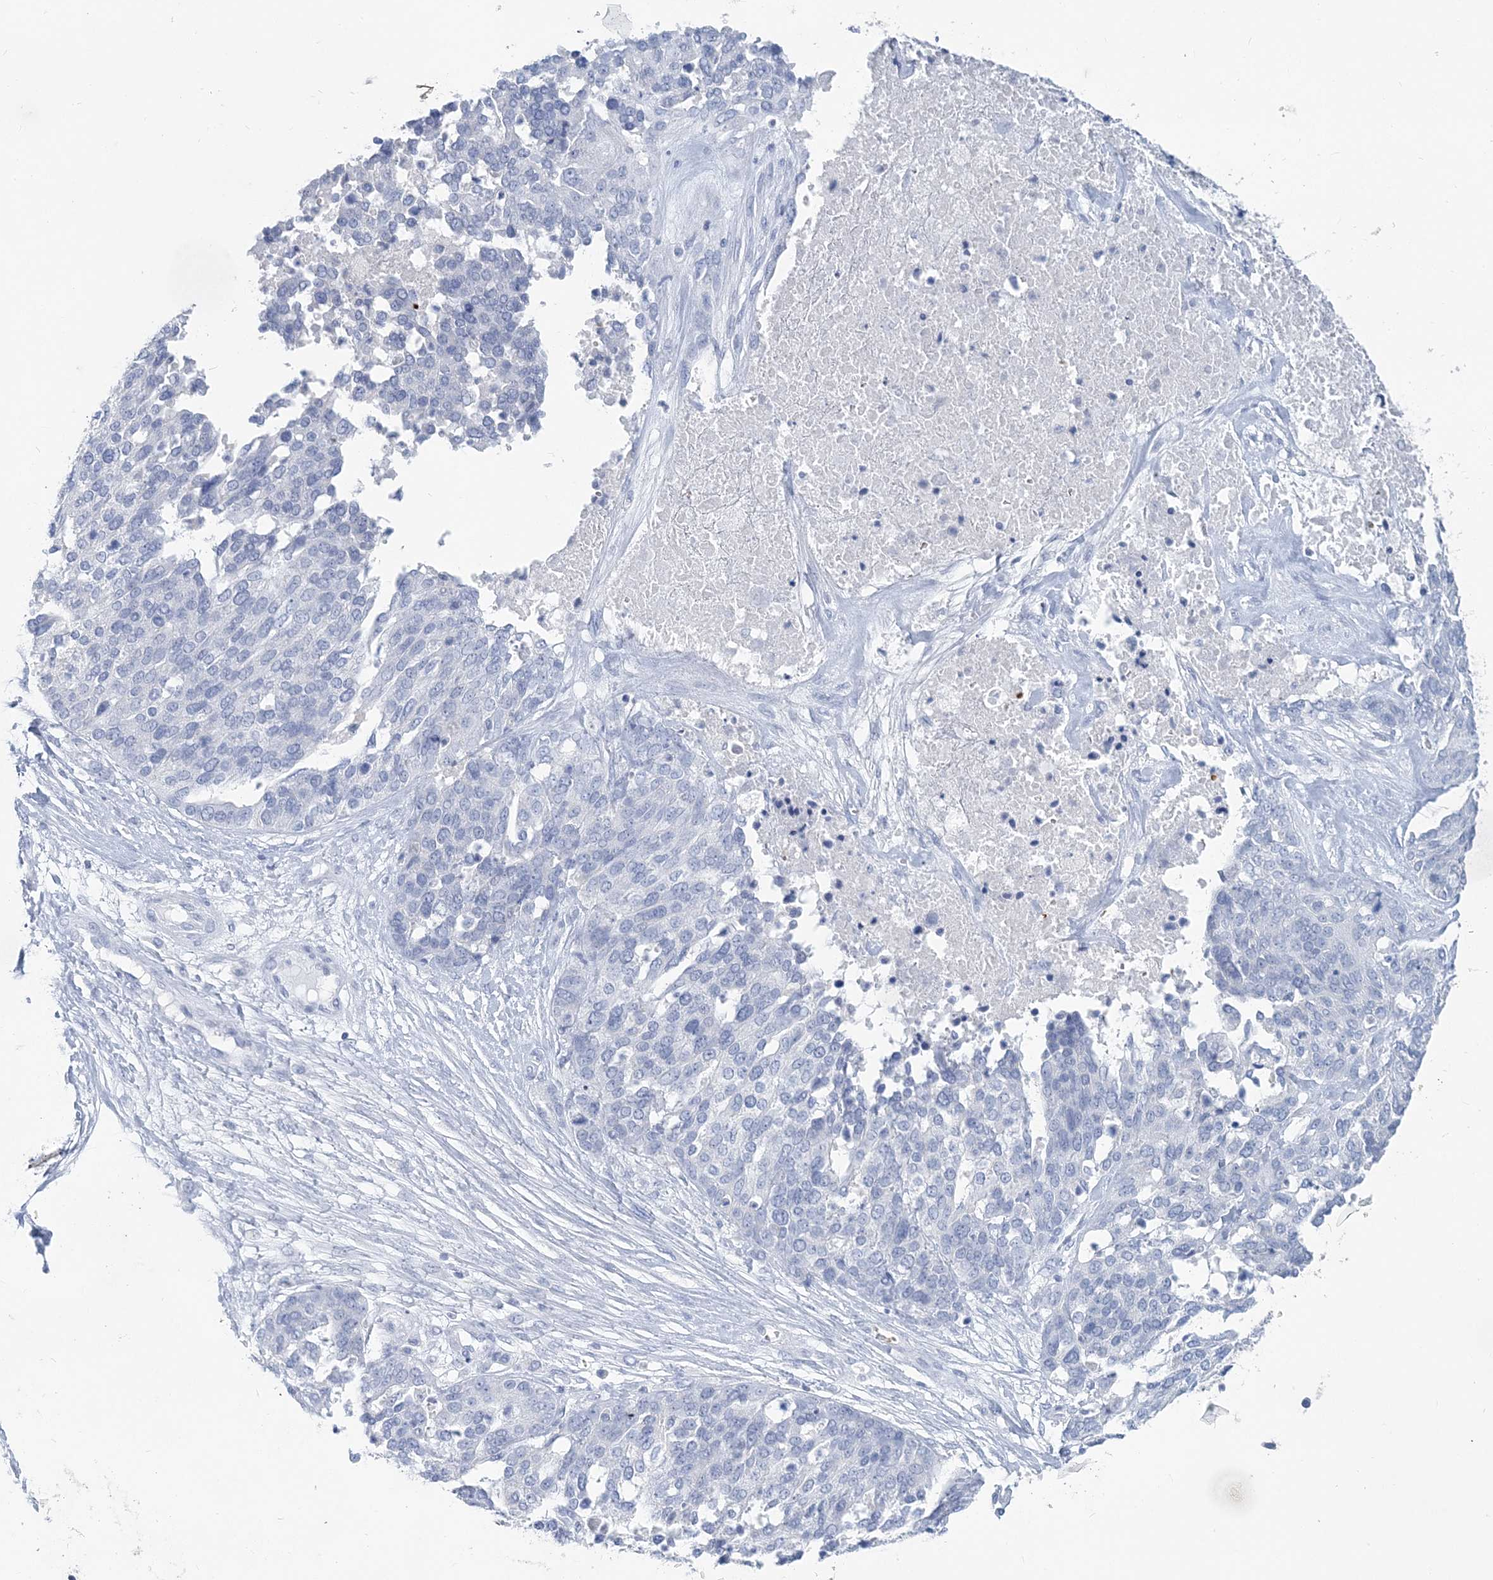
{"staining": {"intensity": "negative", "quantity": "none", "location": "none"}, "tissue": "ovarian cancer", "cell_type": "Tumor cells", "image_type": "cancer", "snomed": [{"axis": "morphology", "description": "Cystadenocarcinoma, serous, NOS"}, {"axis": "topography", "description": "Ovary"}], "caption": "Serous cystadenocarcinoma (ovarian) was stained to show a protein in brown. There is no significant staining in tumor cells.", "gene": "HBA2", "patient": {"sex": "female", "age": 44}}